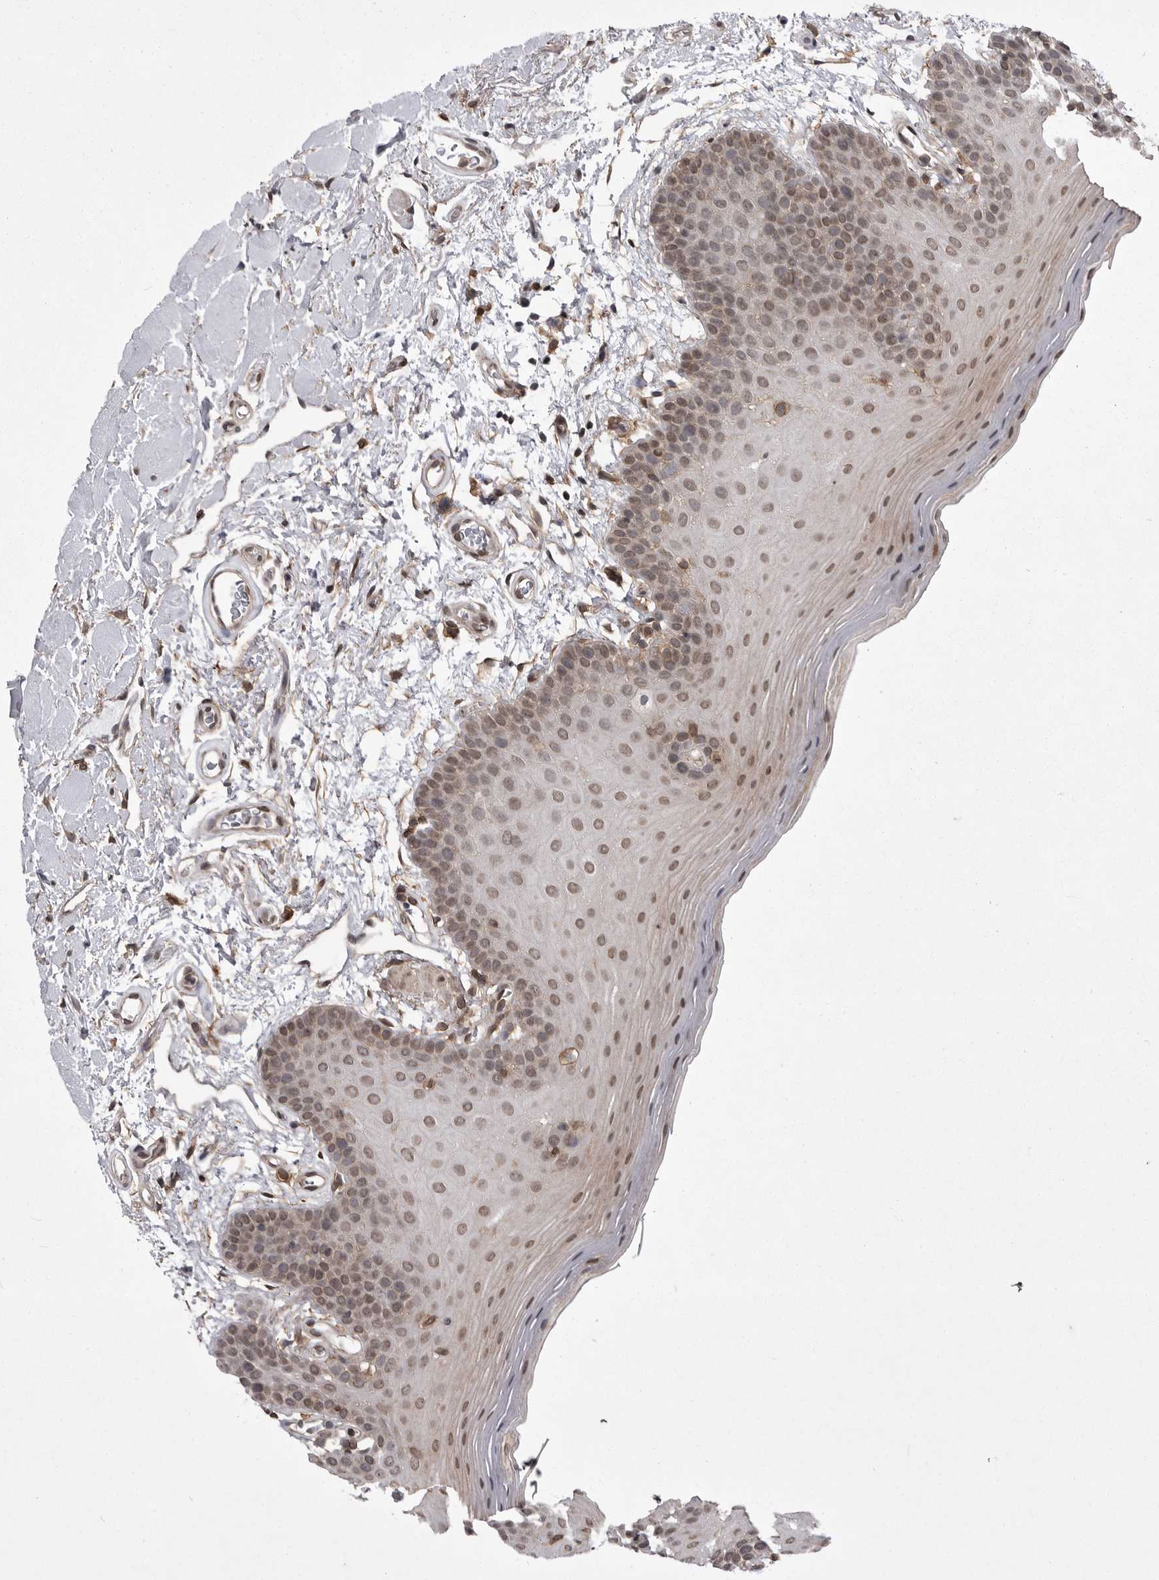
{"staining": {"intensity": "moderate", "quantity": ">75%", "location": "nuclear"}, "tissue": "oral mucosa", "cell_type": "Squamous epithelial cells", "image_type": "normal", "snomed": [{"axis": "morphology", "description": "Normal tissue, NOS"}, {"axis": "topography", "description": "Oral tissue"}], "caption": "This image shows benign oral mucosa stained with immunohistochemistry to label a protein in brown. The nuclear of squamous epithelial cells show moderate positivity for the protein. Nuclei are counter-stained blue.", "gene": "ABL1", "patient": {"sex": "male", "age": 62}}